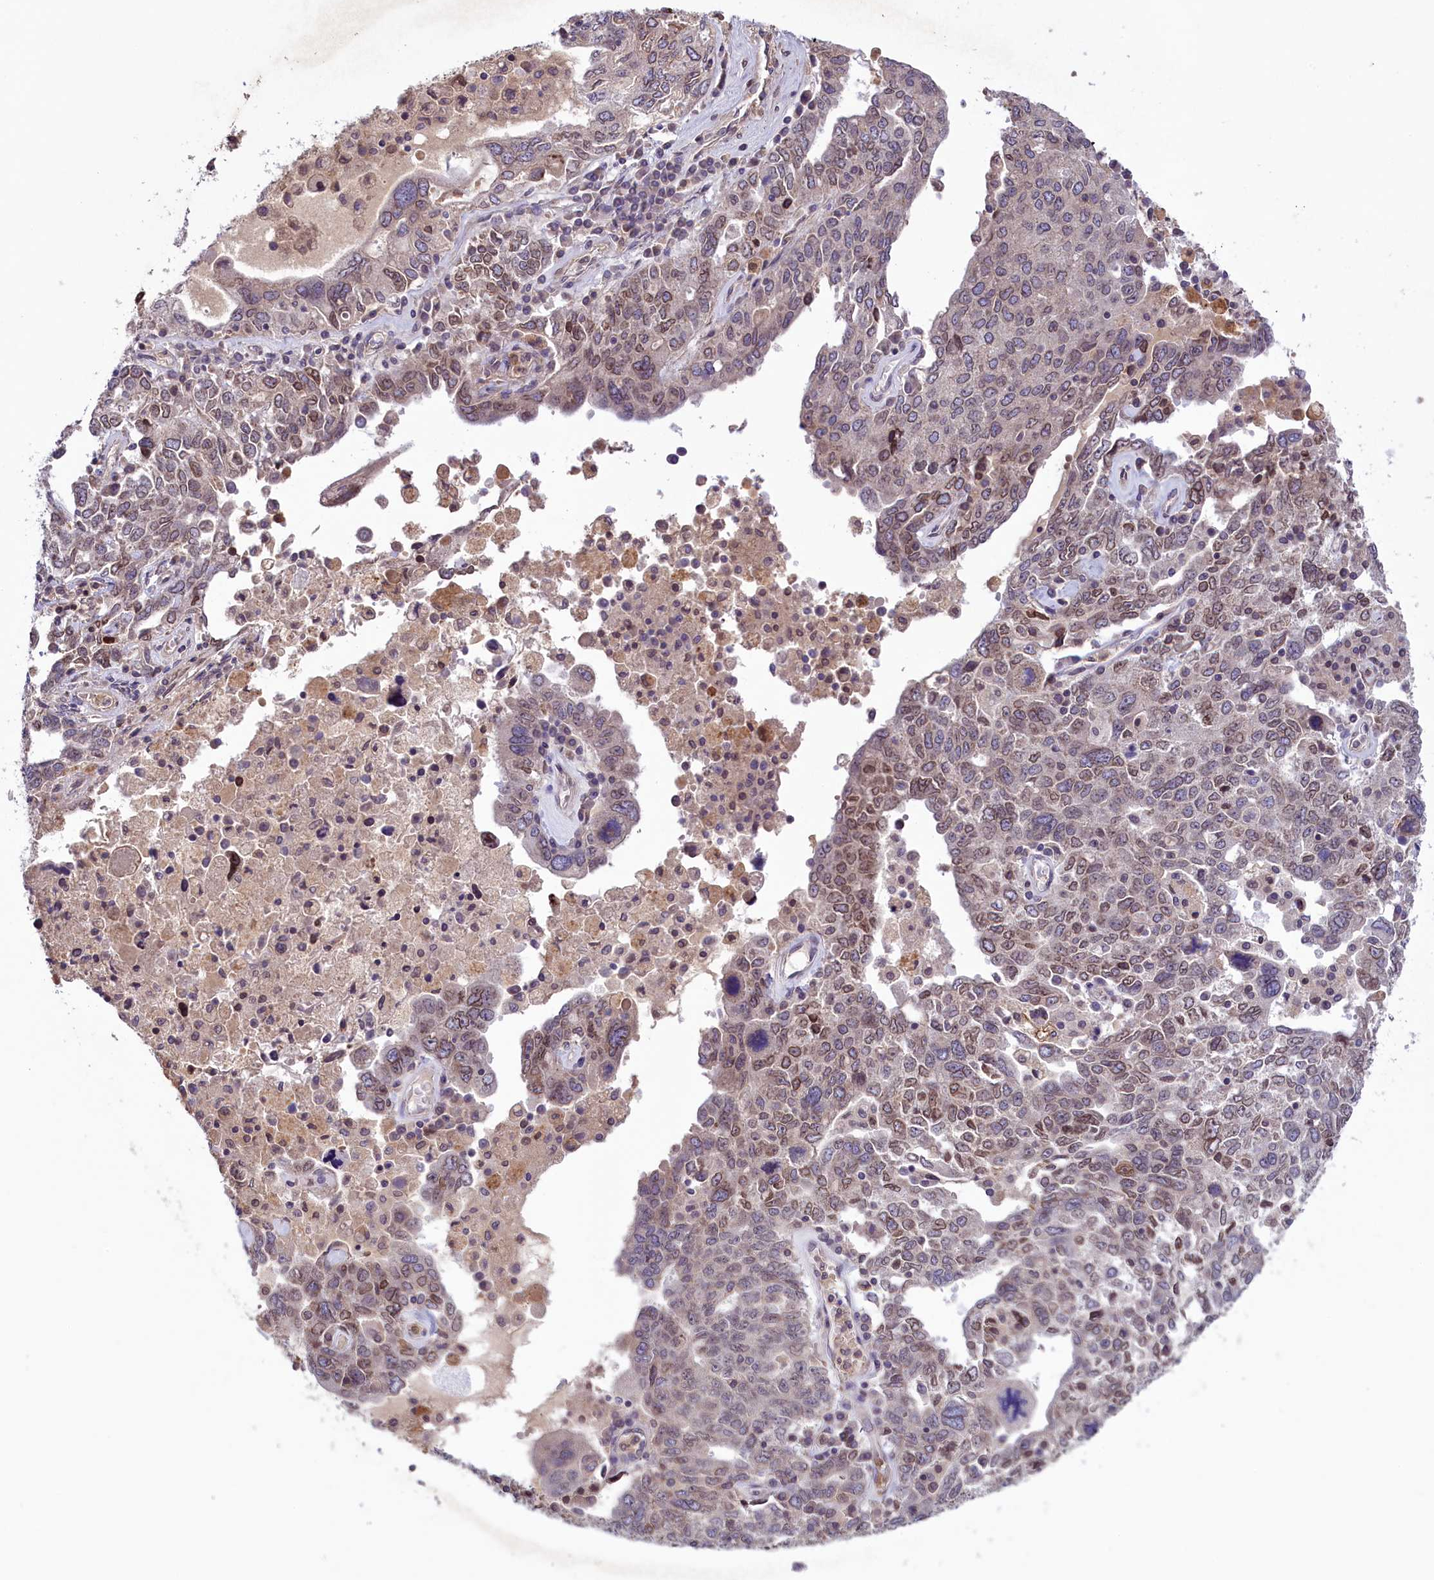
{"staining": {"intensity": "weak", "quantity": ">75%", "location": "nuclear"}, "tissue": "ovarian cancer", "cell_type": "Tumor cells", "image_type": "cancer", "snomed": [{"axis": "morphology", "description": "Carcinoma, endometroid"}, {"axis": "topography", "description": "Ovary"}], "caption": "IHC histopathology image of ovarian endometroid carcinoma stained for a protein (brown), which shows low levels of weak nuclear staining in about >75% of tumor cells.", "gene": "CCDC125", "patient": {"sex": "female", "age": 62}}